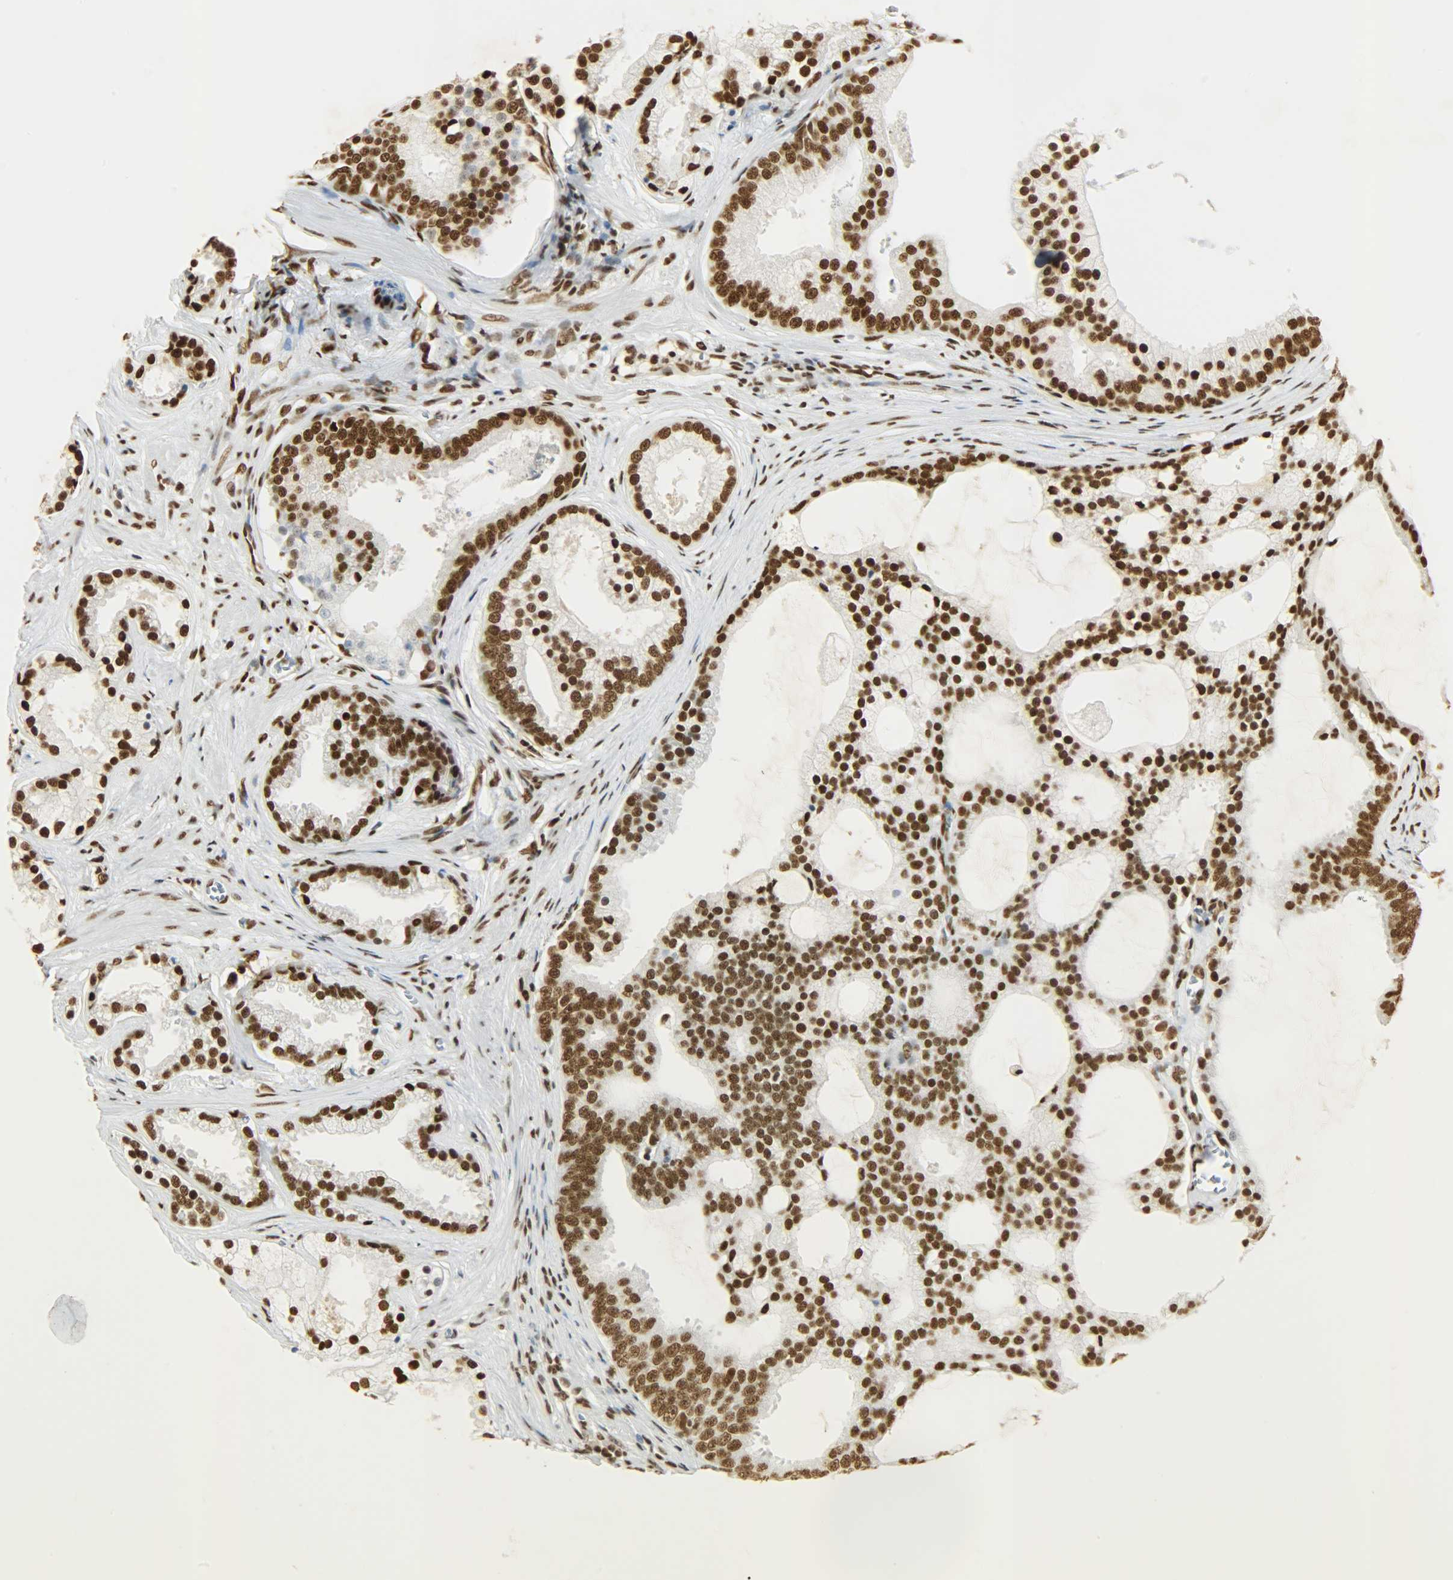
{"staining": {"intensity": "strong", "quantity": ">75%", "location": "nuclear"}, "tissue": "prostate cancer", "cell_type": "Tumor cells", "image_type": "cancer", "snomed": [{"axis": "morphology", "description": "Adenocarcinoma, Low grade"}, {"axis": "topography", "description": "Prostate"}], "caption": "A high amount of strong nuclear positivity is present in about >75% of tumor cells in prostate cancer tissue. The staining was performed using DAB to visualize the protein expression in brown, while the nuclei were stained in blue with hematoxylin (Magnification: 20x).", "gene": "KHDRBS1", "patient": {"sex": "male", "age": 58}}